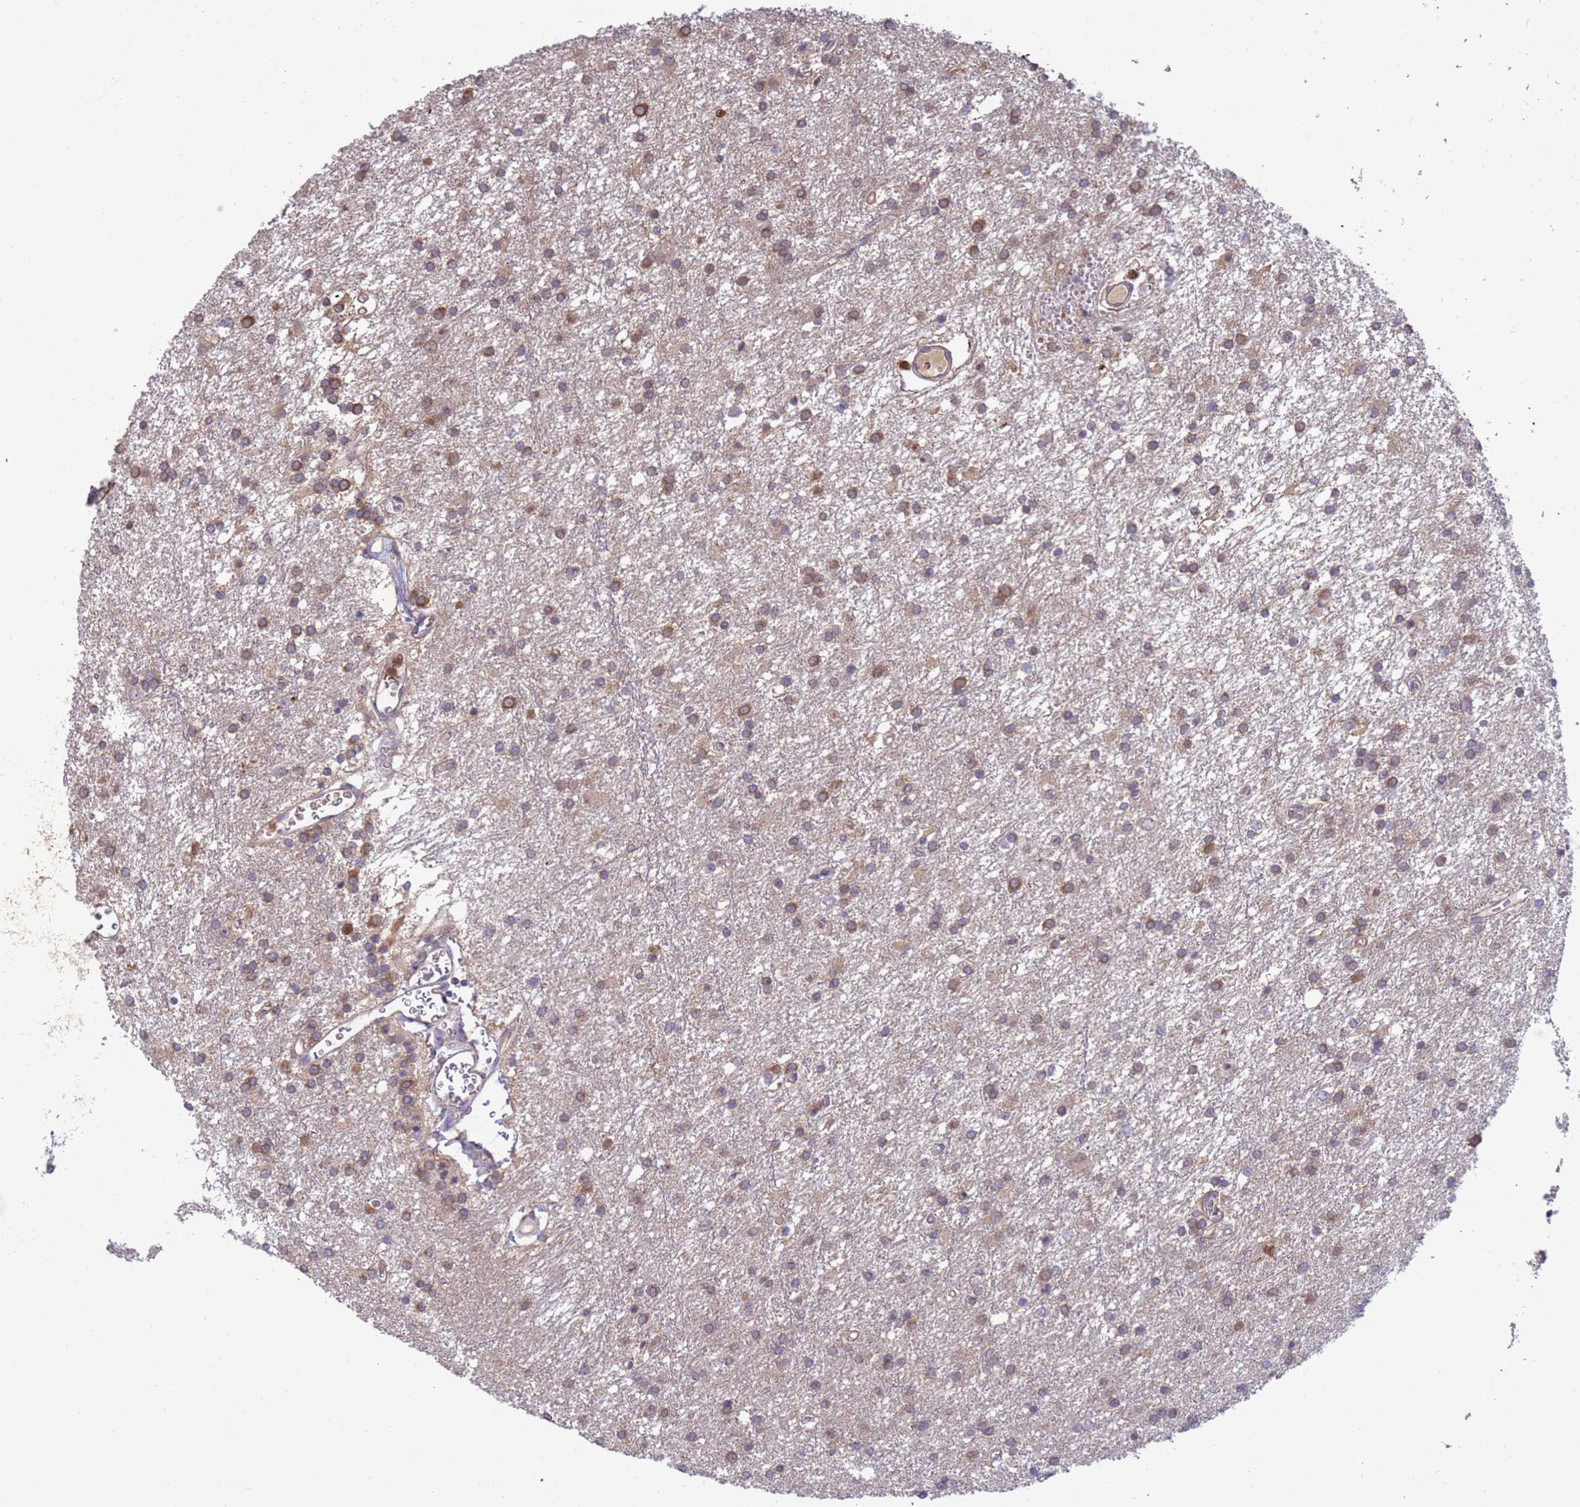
{"staining": {"intensity": "moderate", "quantity": "<25%", "location": "cytoplasmic/membranous"}, "tissue": "glioma", "cell_type": "Tumor cells", "image_type": "cancer", "snomed": [{"axis": "morphology", "description": "Glioma, malignant, High grade"}, {"axis": "topography", "description": "Brain"}], "caption": "A photomicrograph of glioma stained for a protein reveals moderate cytoplasmic/membranous brown staining in tumor cells. (Brightfield microscopy of DAB IHC at high magnification).", "gene": "AMPD3", "patient": {"sex": "female", "age": 50}}